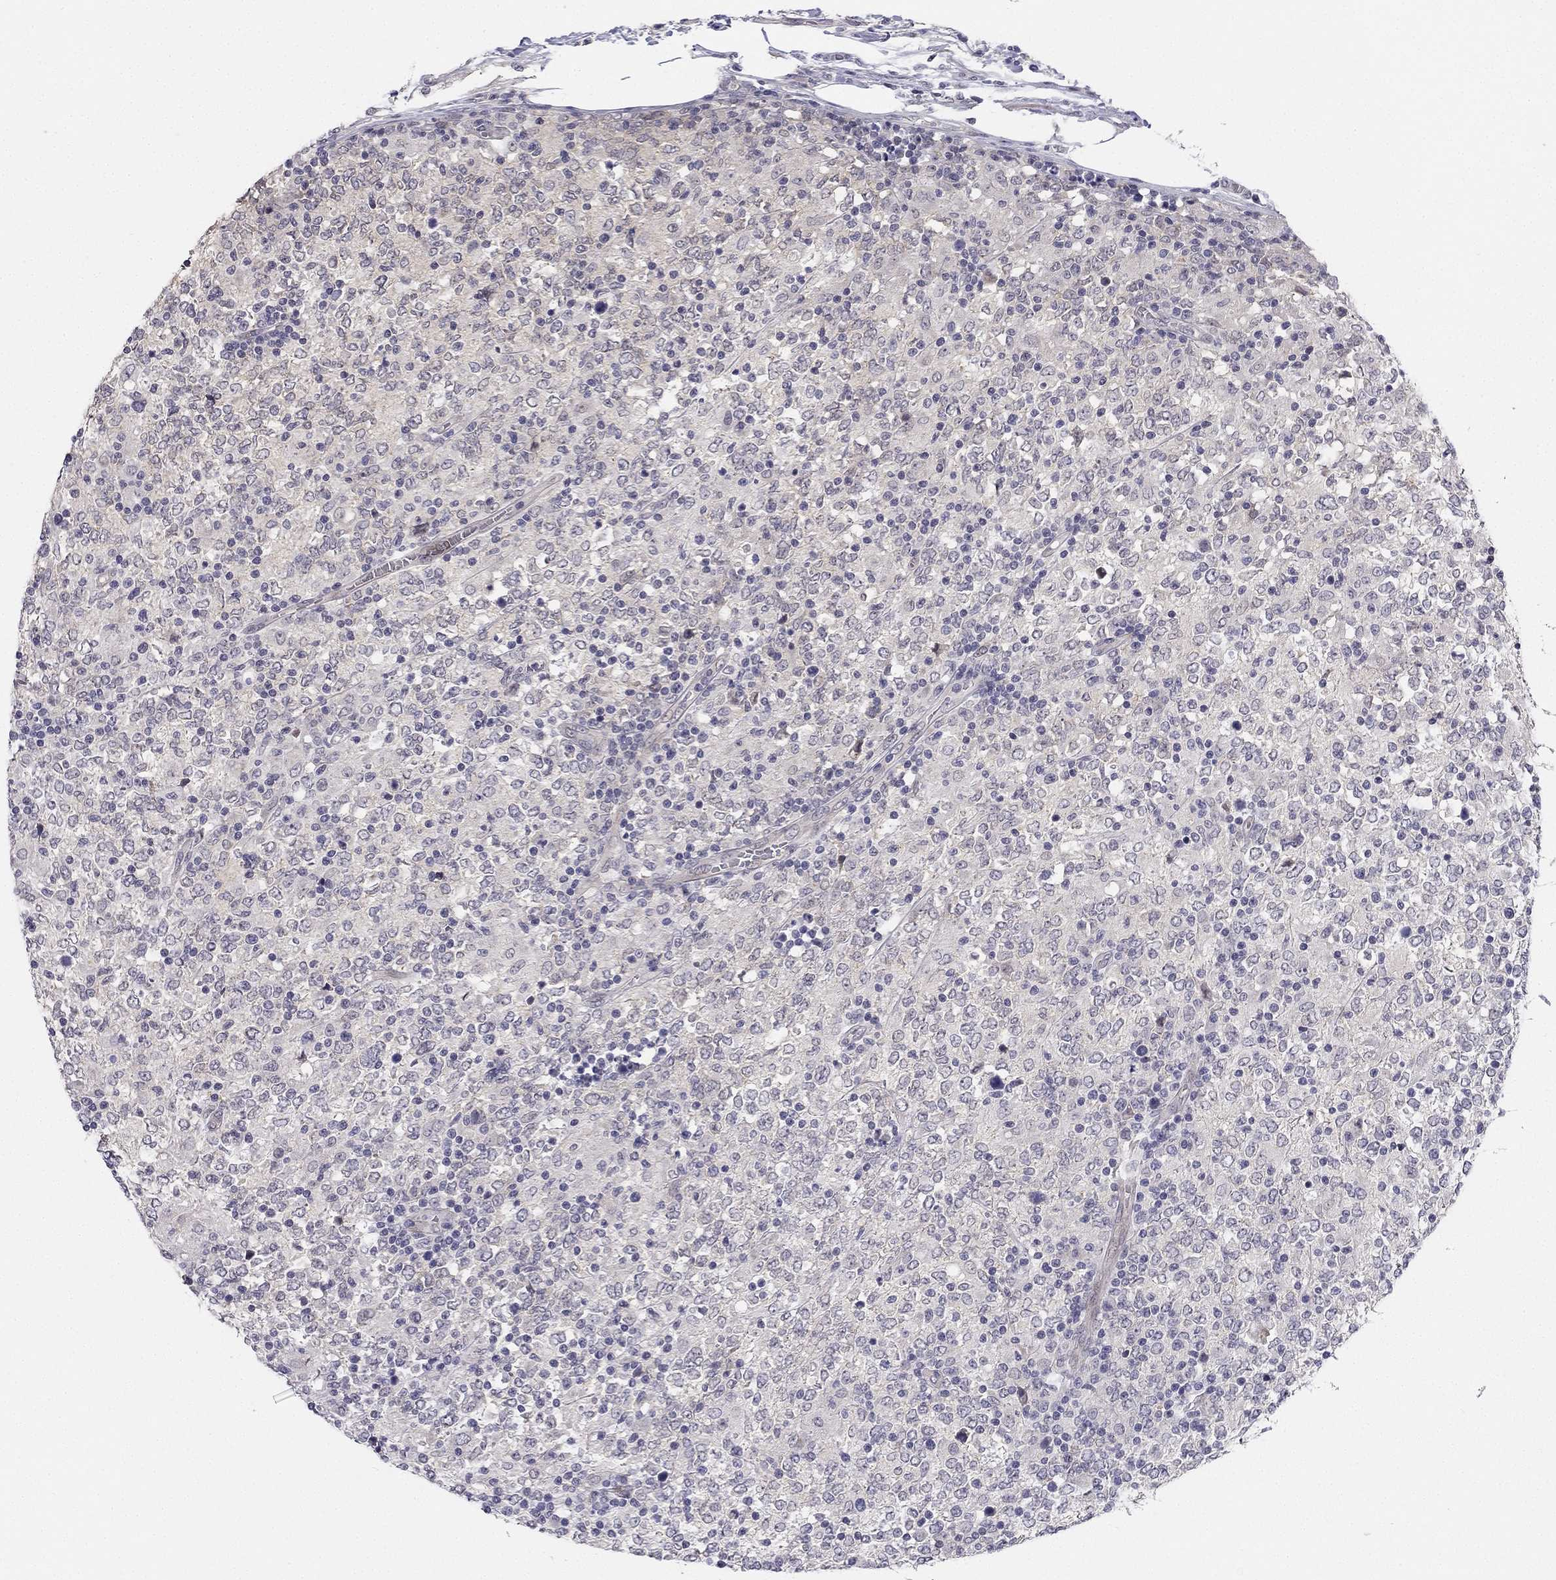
{"staining": {"intensity": "negative", "quantity": "none", "location": "none"}, "tissue": "lymphoma", "cell_type": "Tumor cells", "image_type": "cancer", "snomed": [{"axis": "morphology", "description": "Malignant lymphoma, non-Hodgkin's type, High grade"}, {"axis": "topography", "description": "Lymph node"}], "caption": "Lymphoma was stained to show a protein in brown. There is no significant staining in tumor cells. (Stains: DAB immunohistochemistry with hematoxylin counter stain, Microscopy: brightfield microscopy at high magnification).", "gene": "CHST8", "patient": {"sex": "female", "age": 84}}